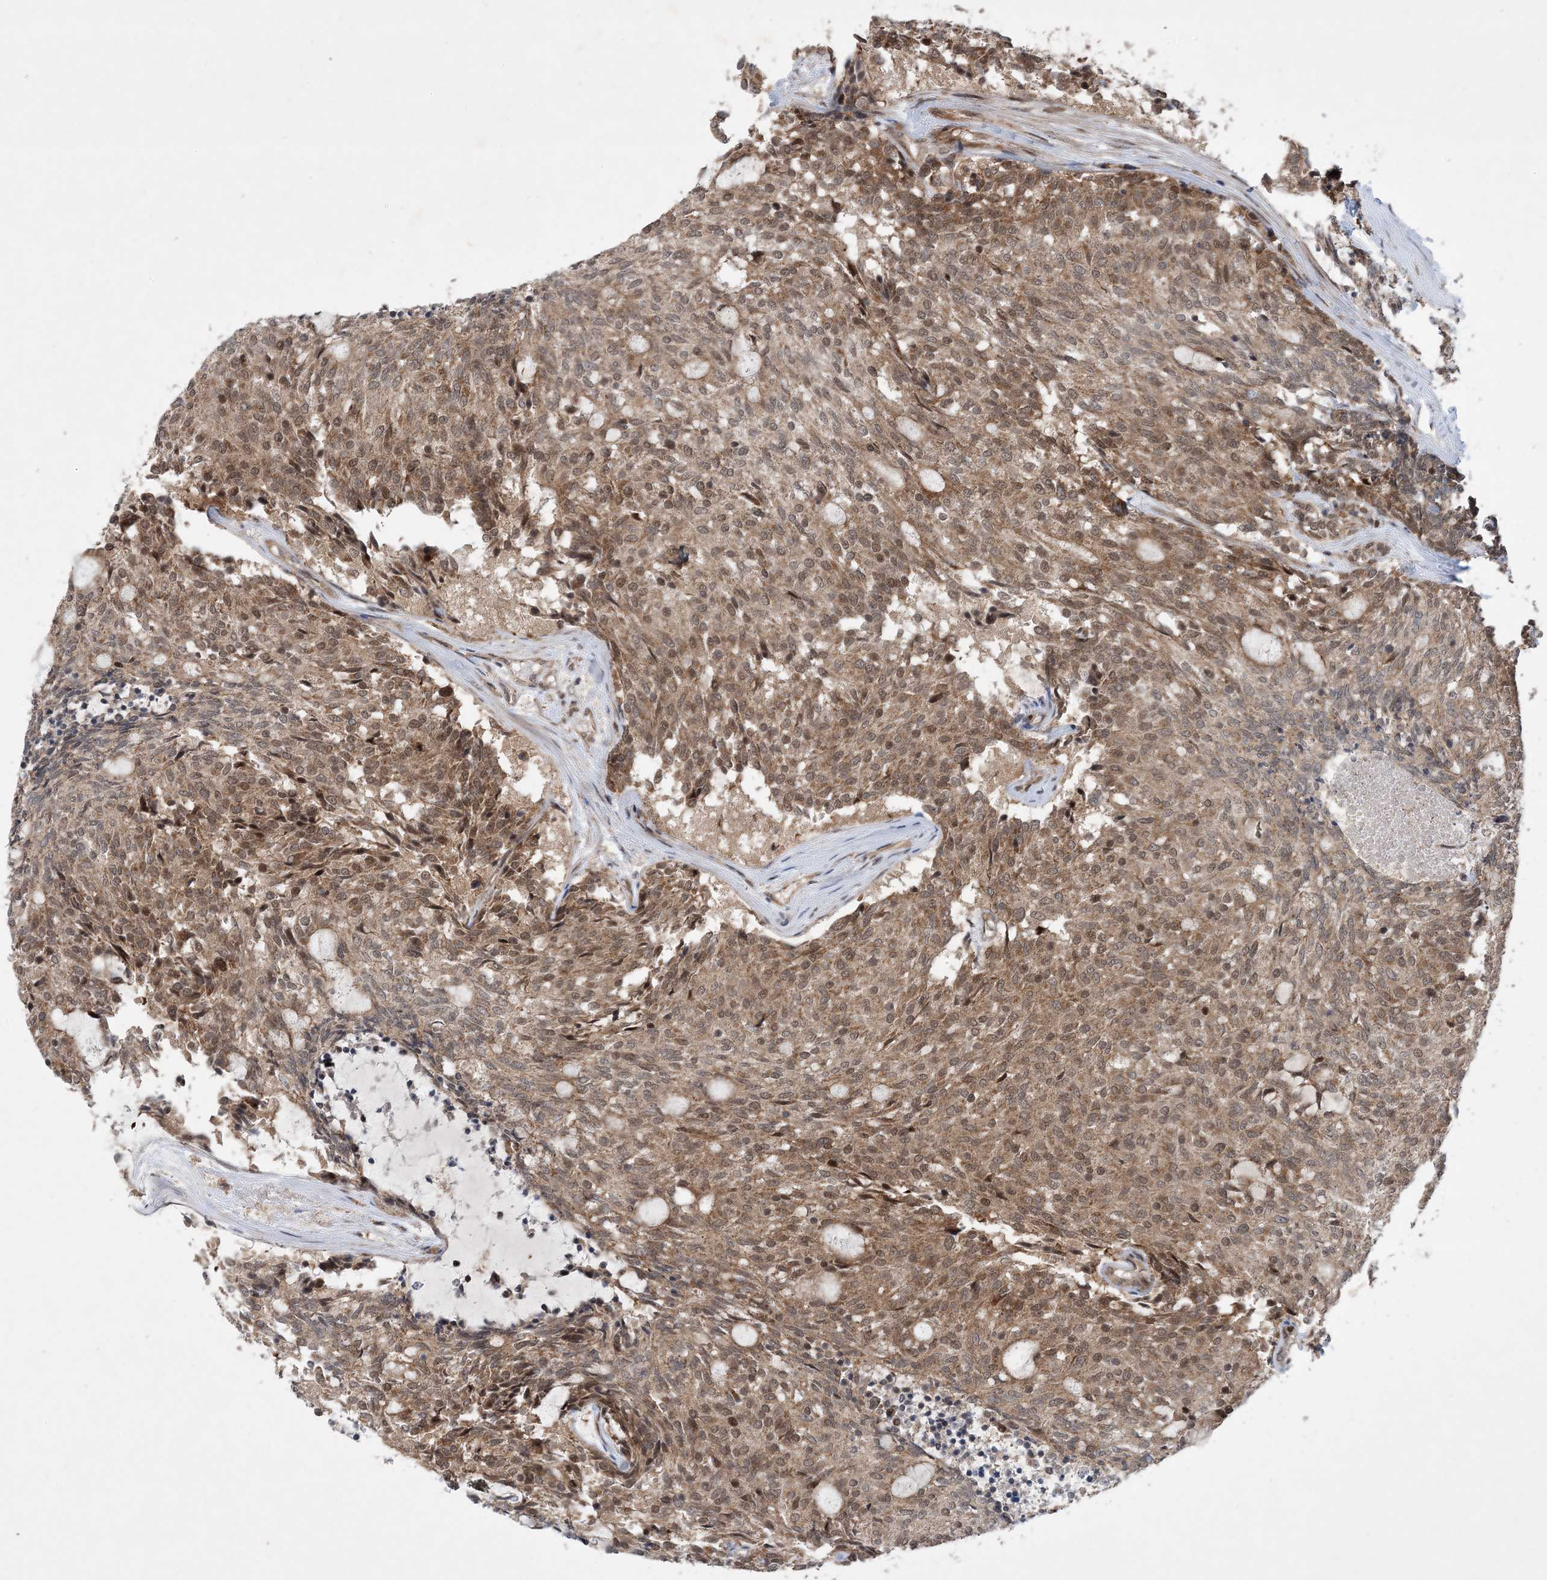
{"staining": {"intensity": "moderate", "quantity": ">75%", "location": "cytoplasmic/membranous,nuclear"}, "tissue": "carcinoid", "cell_type": "Tumor cells", "image_type": "cancer", "snomed": [{"axis": "morphology", "description": "Carcinoid, malignant, NOS"}, {"axis": "topography", "description": "Pancreas"}], "caption": "Immunohistochemistry (IHC) histopathology image of neoplastic tissue: carcinoid stained using immunohistochemistry (IHC) exhibits medium levels of moderate protein expression localized specifically in the cytoplasmic/membranous and nuclear of tumor cells, appearing as a cytoplasmic/membranous and nuclear brown color.", "gene": "HEMK1", "patient": {"sex": "female", "age": 54}}